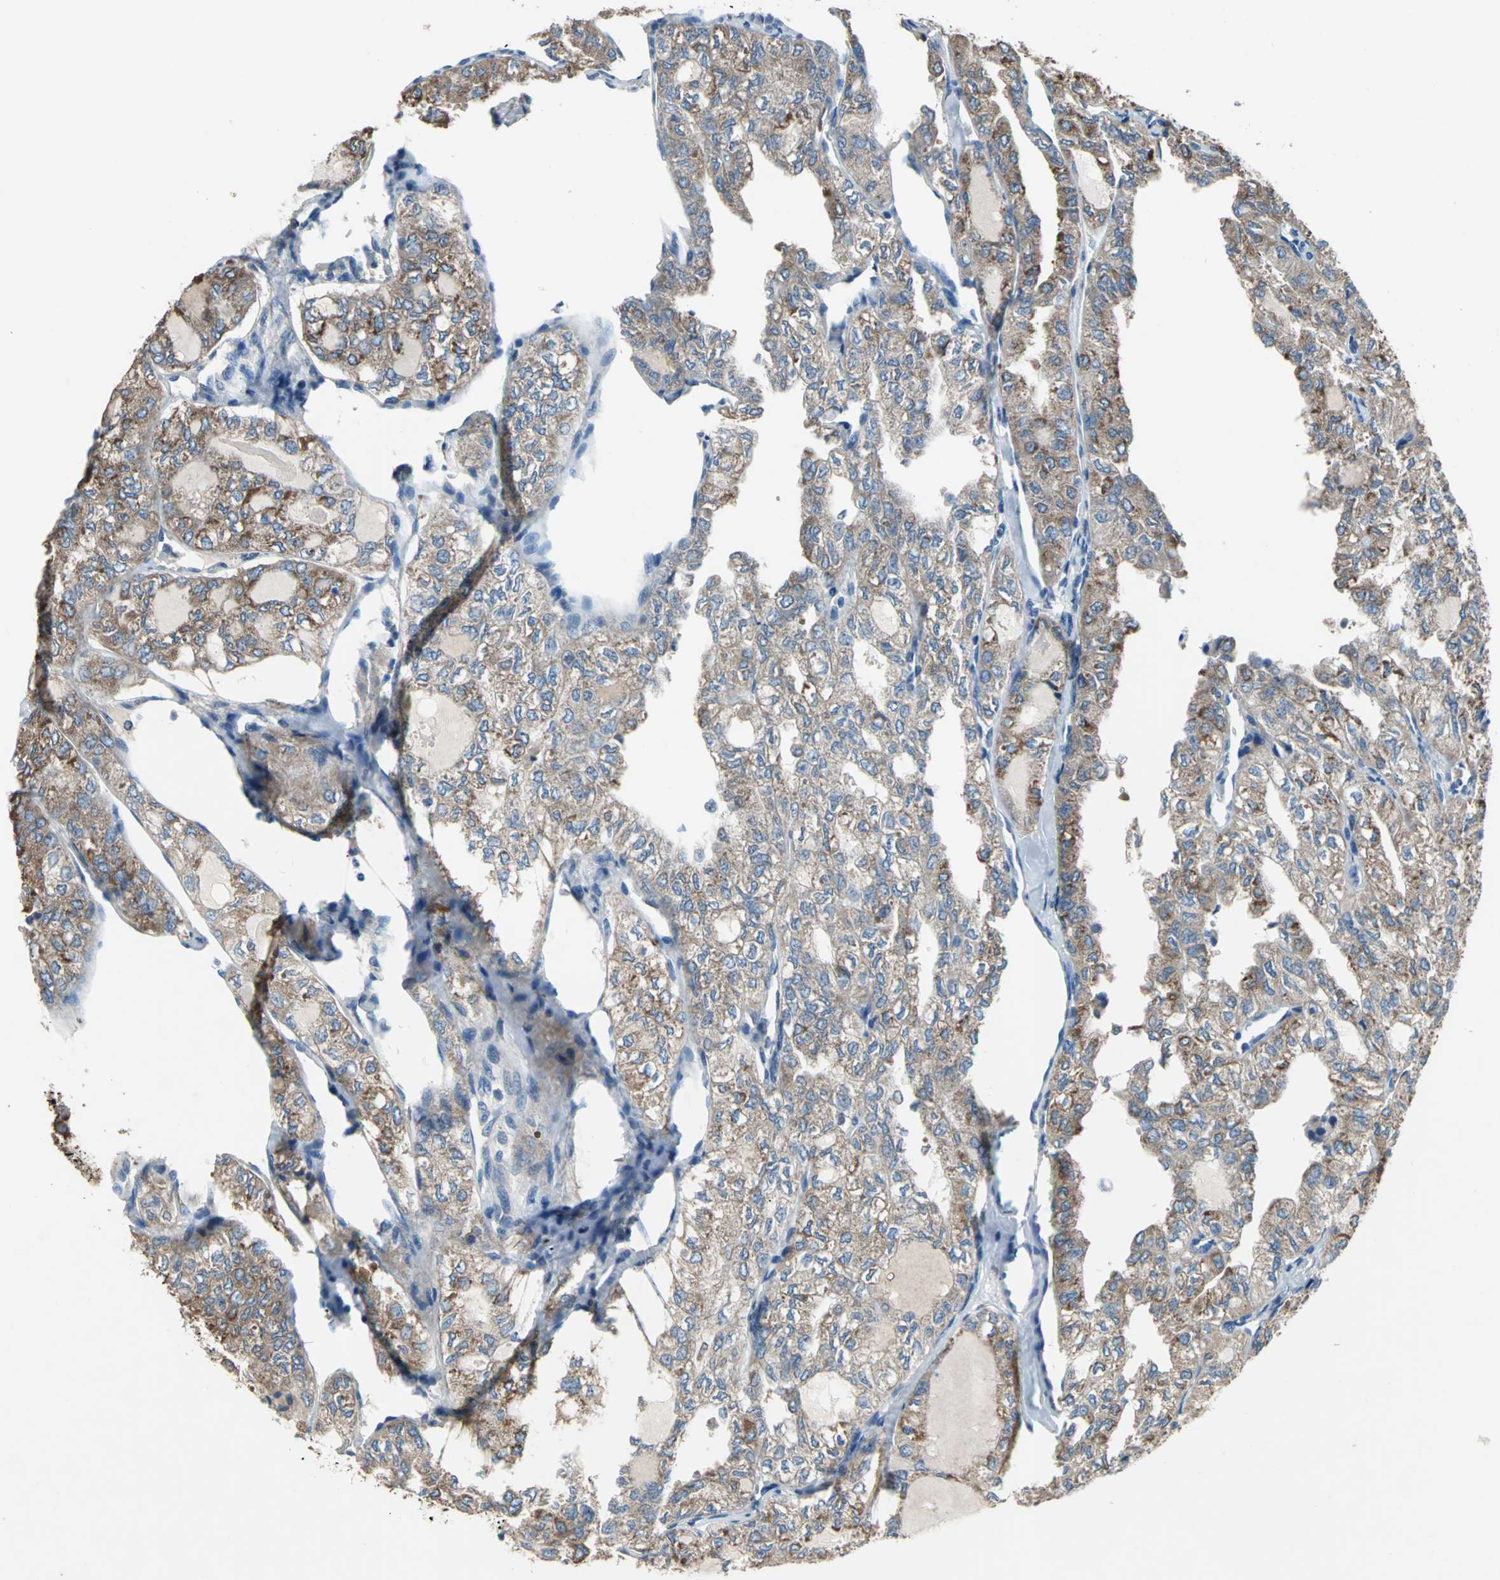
{"staining": {"intensity": "moderate", "quantity": ">75%", "location": "cytoplasmic/membranous"}, "tissue": "thyroid cancer", "cell_type": "Tumor cells", "image_type": "cancer", "snomed": [{"axis": "morphology", "description": "Follicular adenoma carcinoma, NOS"}, {"axis": "topography", "description": "Thyroid gland"}], "caption": "Brown immunohistochemical staining in human thyroid cancer reveals moderate cytoplasmic/membranous expression in approximately >75% of tumor cells.", "gene": "HEPH", "patient": {"sex": "male", "age": 75}}